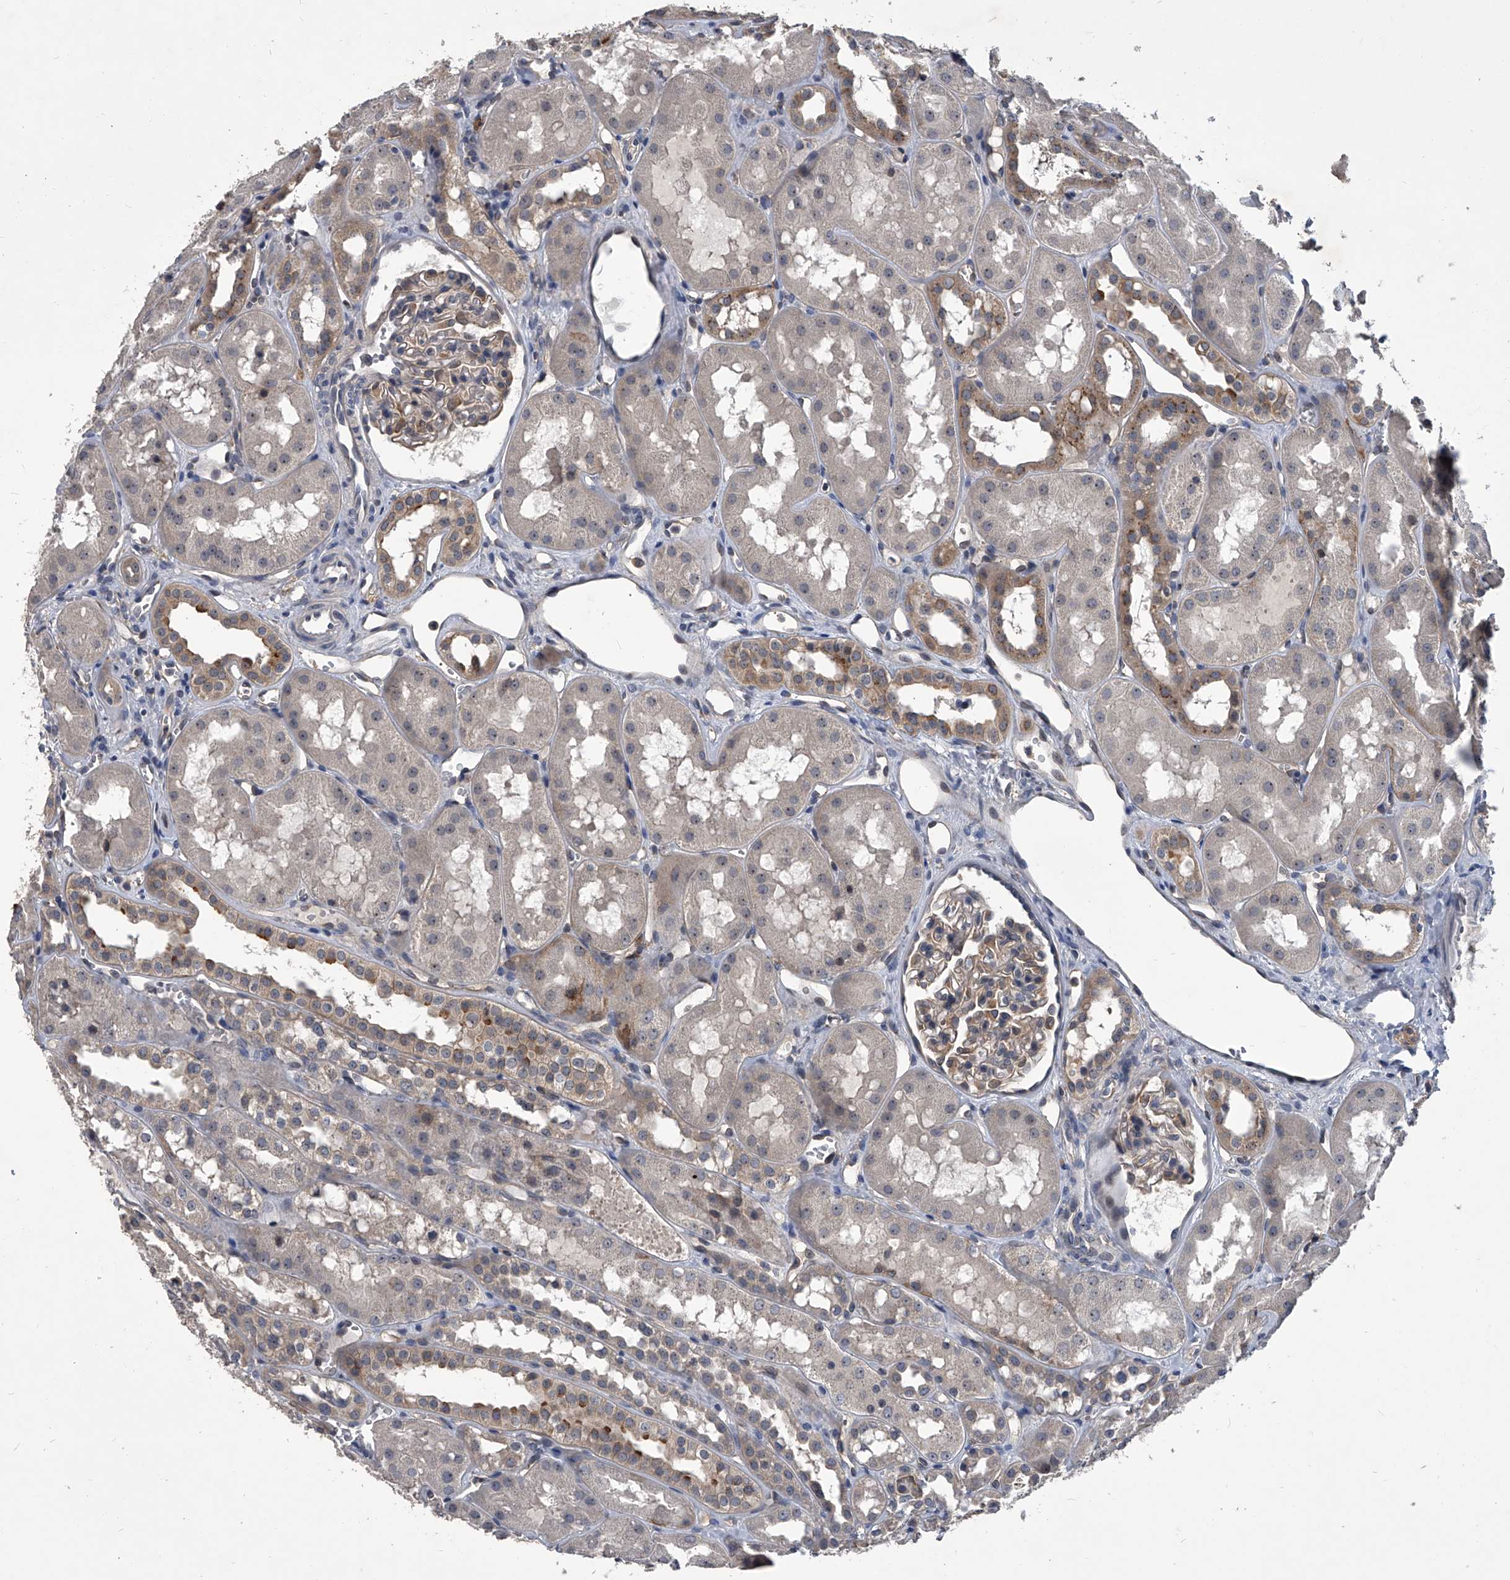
{"staining": {"intensity": "strong", "quantity": "<25%", "location": "cytoplasmic/membranous"}, "tissue": "kidney", "cell_type": "Cells in glomeruli", "image_type": "normal", "snomed": [{"axis": "morphology", "description": "Normal tissue, NOS"}, {"axis": "topography", "description": "Kidney"}], "caption": "This is a photomicrograph of IHC staining of normal kidney, which shows strong positivity in the cytoplasmic/membranous of cells in glomeruli.", "gene": "MAP4K3", "patient": {"sex": "male", "age": 16}}